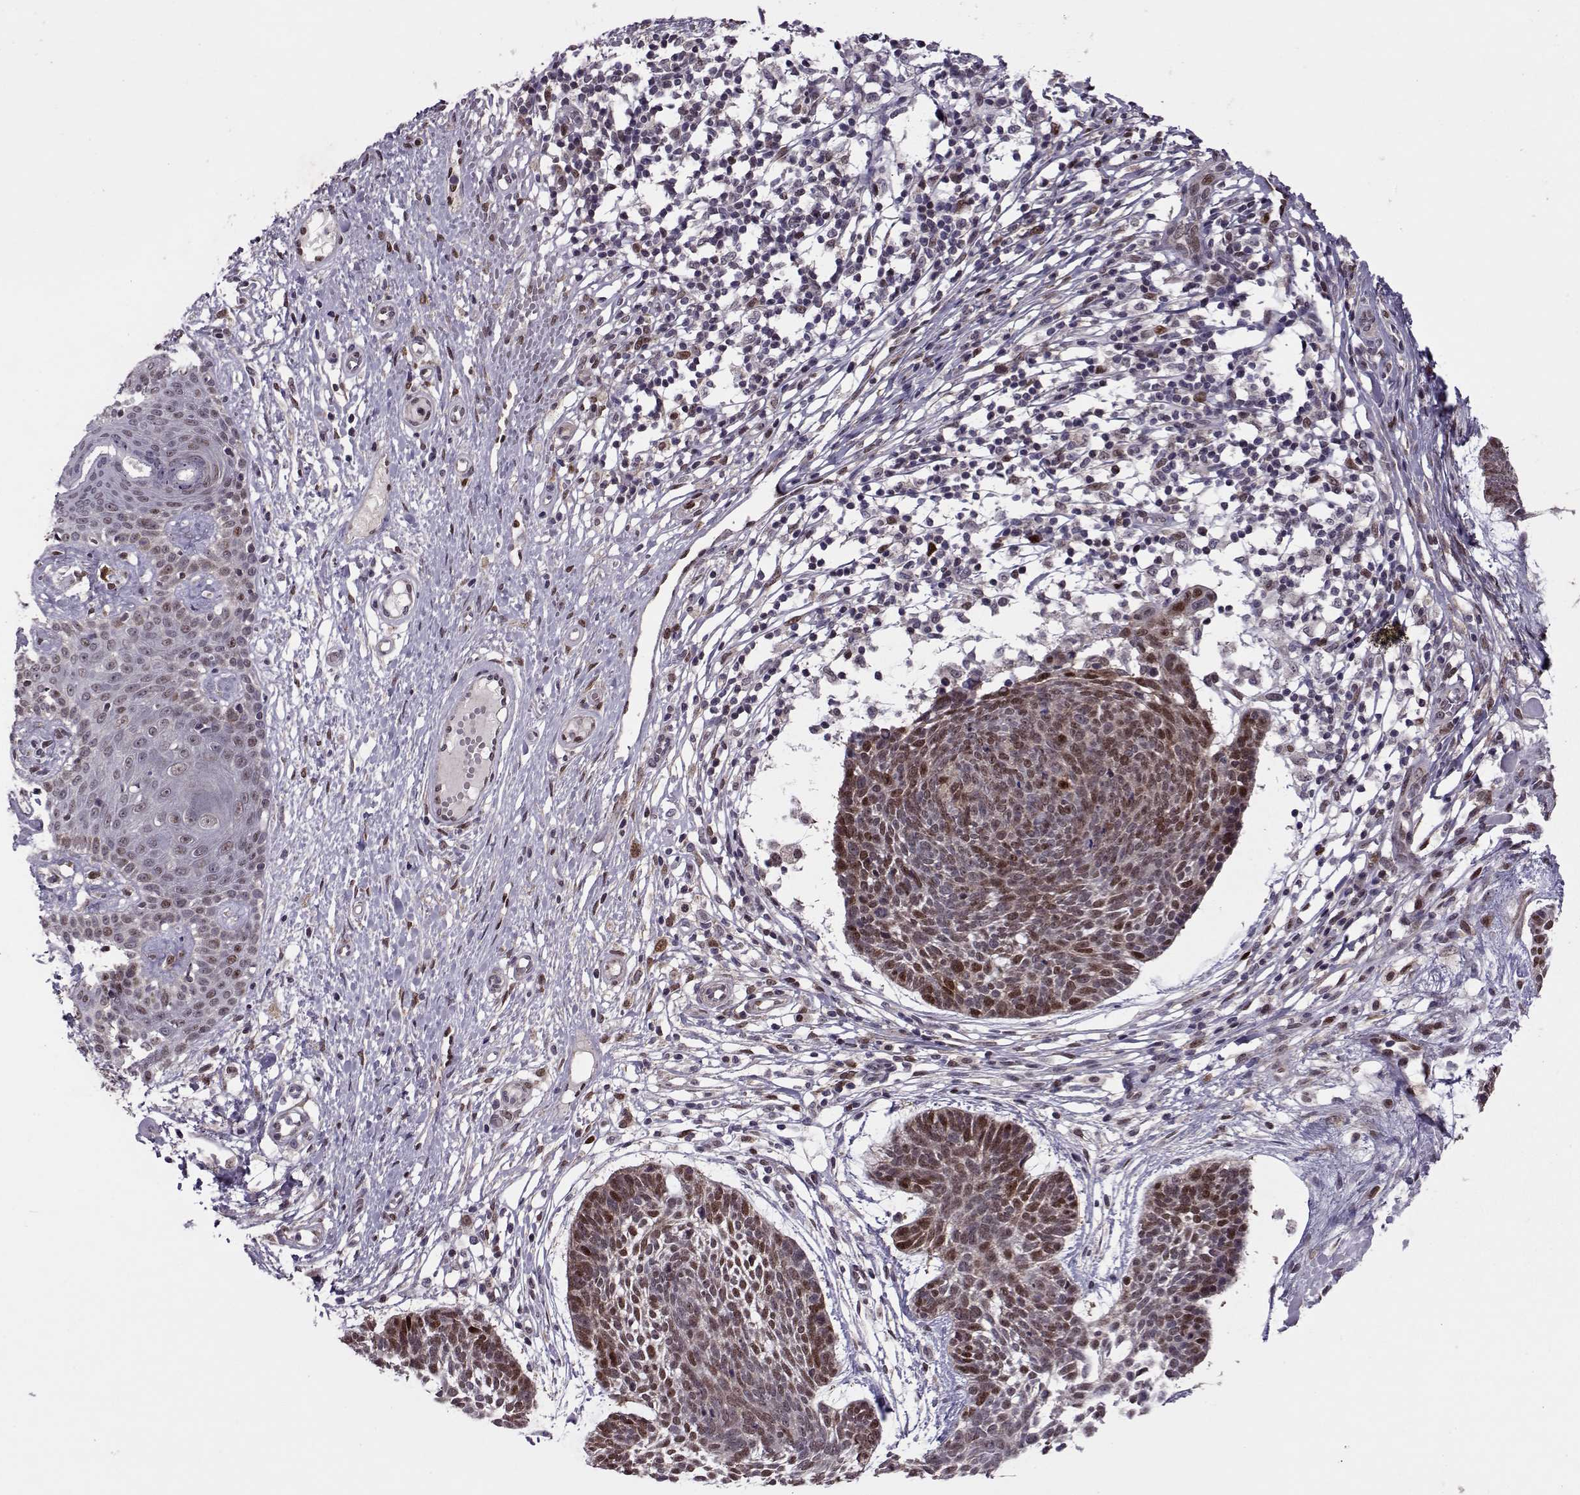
{"staining": {"intensity": "moderate", "quantity": "<25%", "location": "nuclear"}, "tissue": "skin cancer", "cell_type": "Tumor cells", "image_type": "cancer", "snomed": [{"axis": "morphology", "description": "Basal cell carcinoma"}, {"axis": "topography", "description": "Skin"}], "caption": "IHC photomicrograph of neoplastic tissue: human basal cell carcinoma (skin) stained using IHC displays low levels of moderate protein expression localized specifically in the nuclear of tumor cells, appearing as a nuclear brown color.", "gene": "CDK4", "patient": {"sex": "male", "age": 85}}